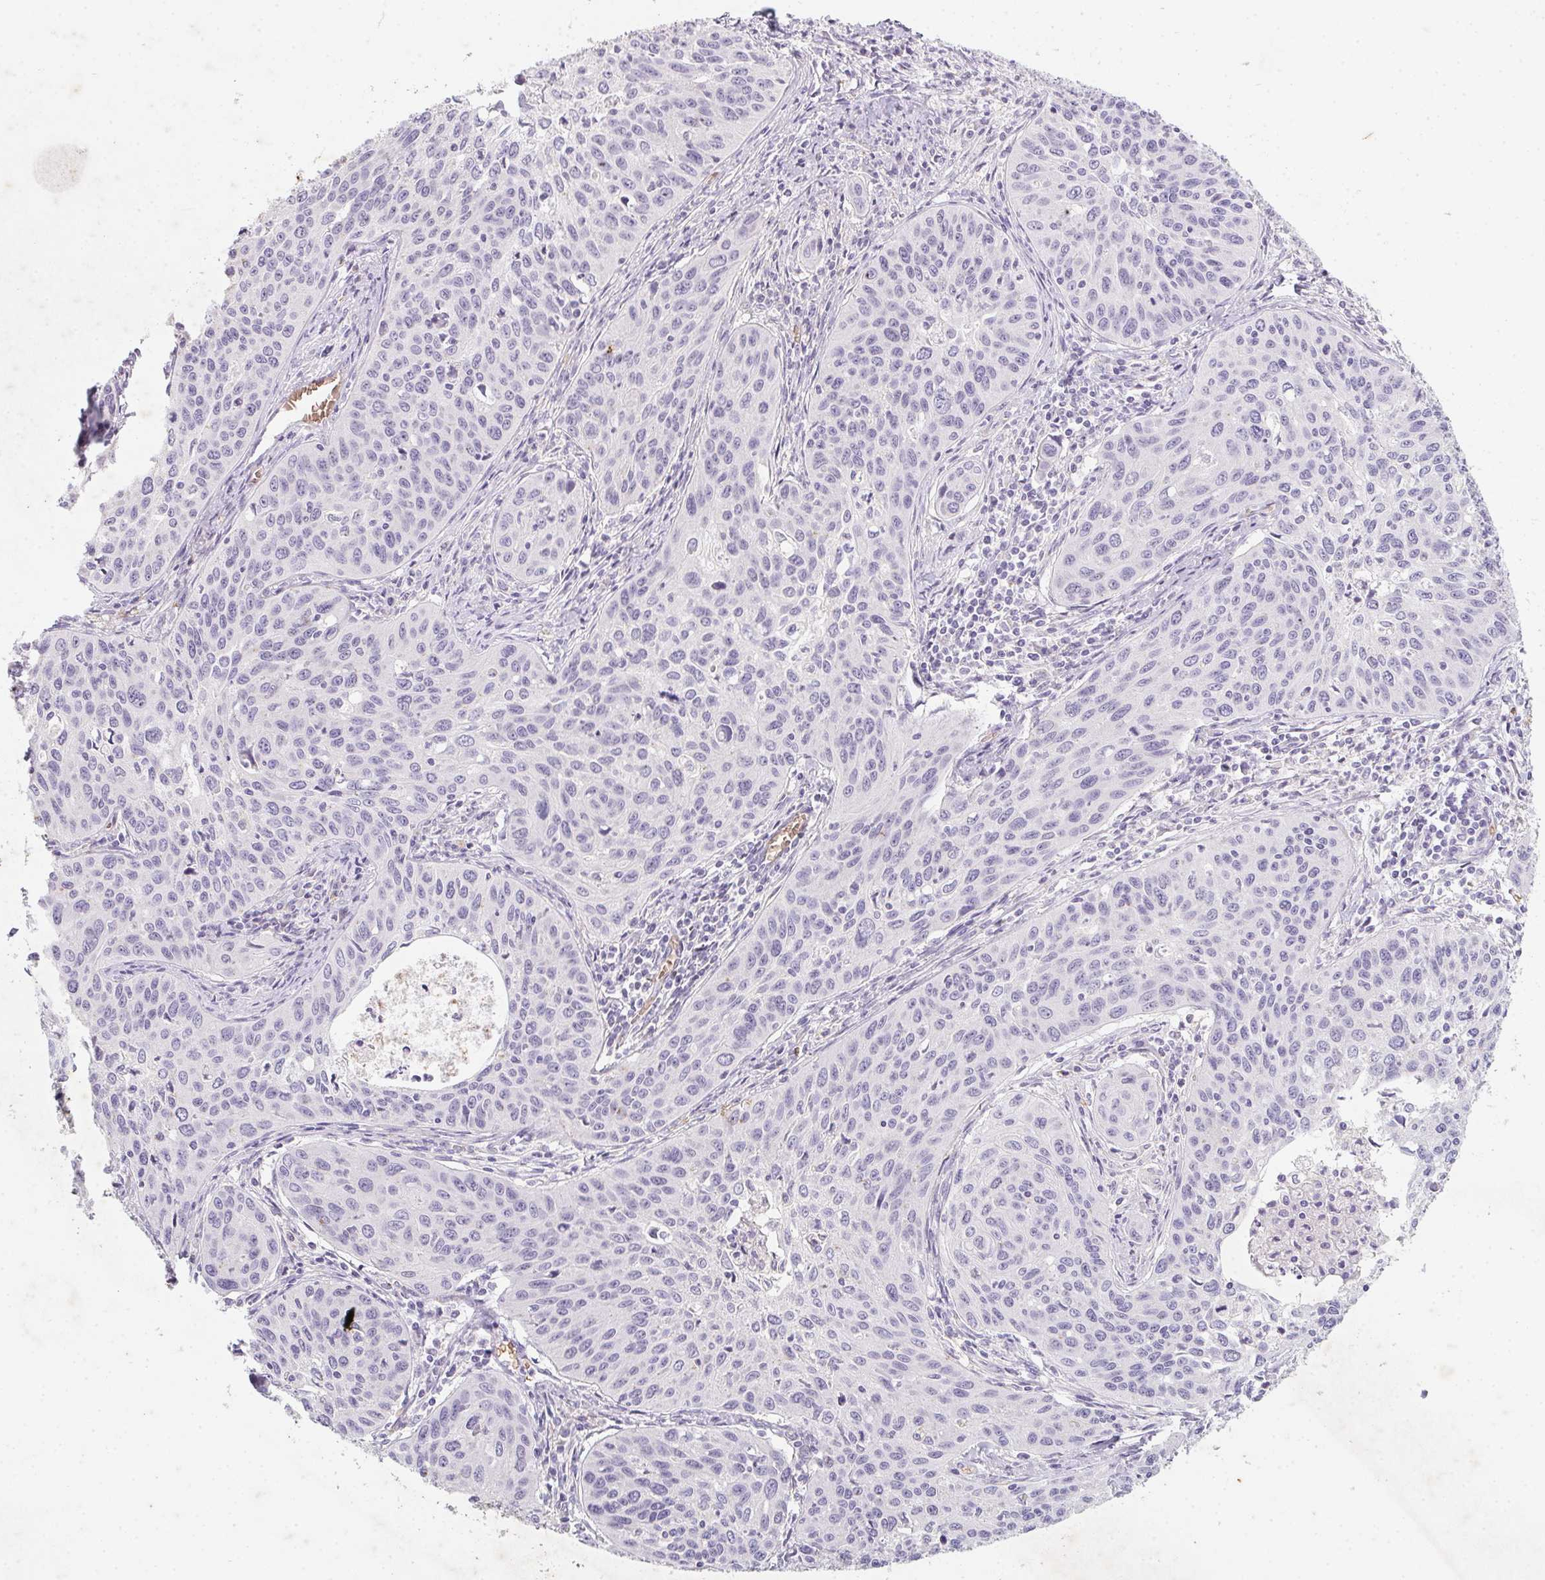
{"staining": {"intensity": "negative", "quantity": "none", "location": "none"}, "tissue": "cervical cancer", "cell_type": "Tumor cells", "image_type": "cancer", "snomed": [{"axis": "morphology", "description": "Squamous cell carcinoma, NOS"}, {"axis": "topography", "description": "Cervix"}], "caption": "The image demonstrates no significant staining in tumor cells of cervical cancer (squamous cell carcinoma).", "gene": "DCD", "patient": {"sex": "female", "age": 31}}